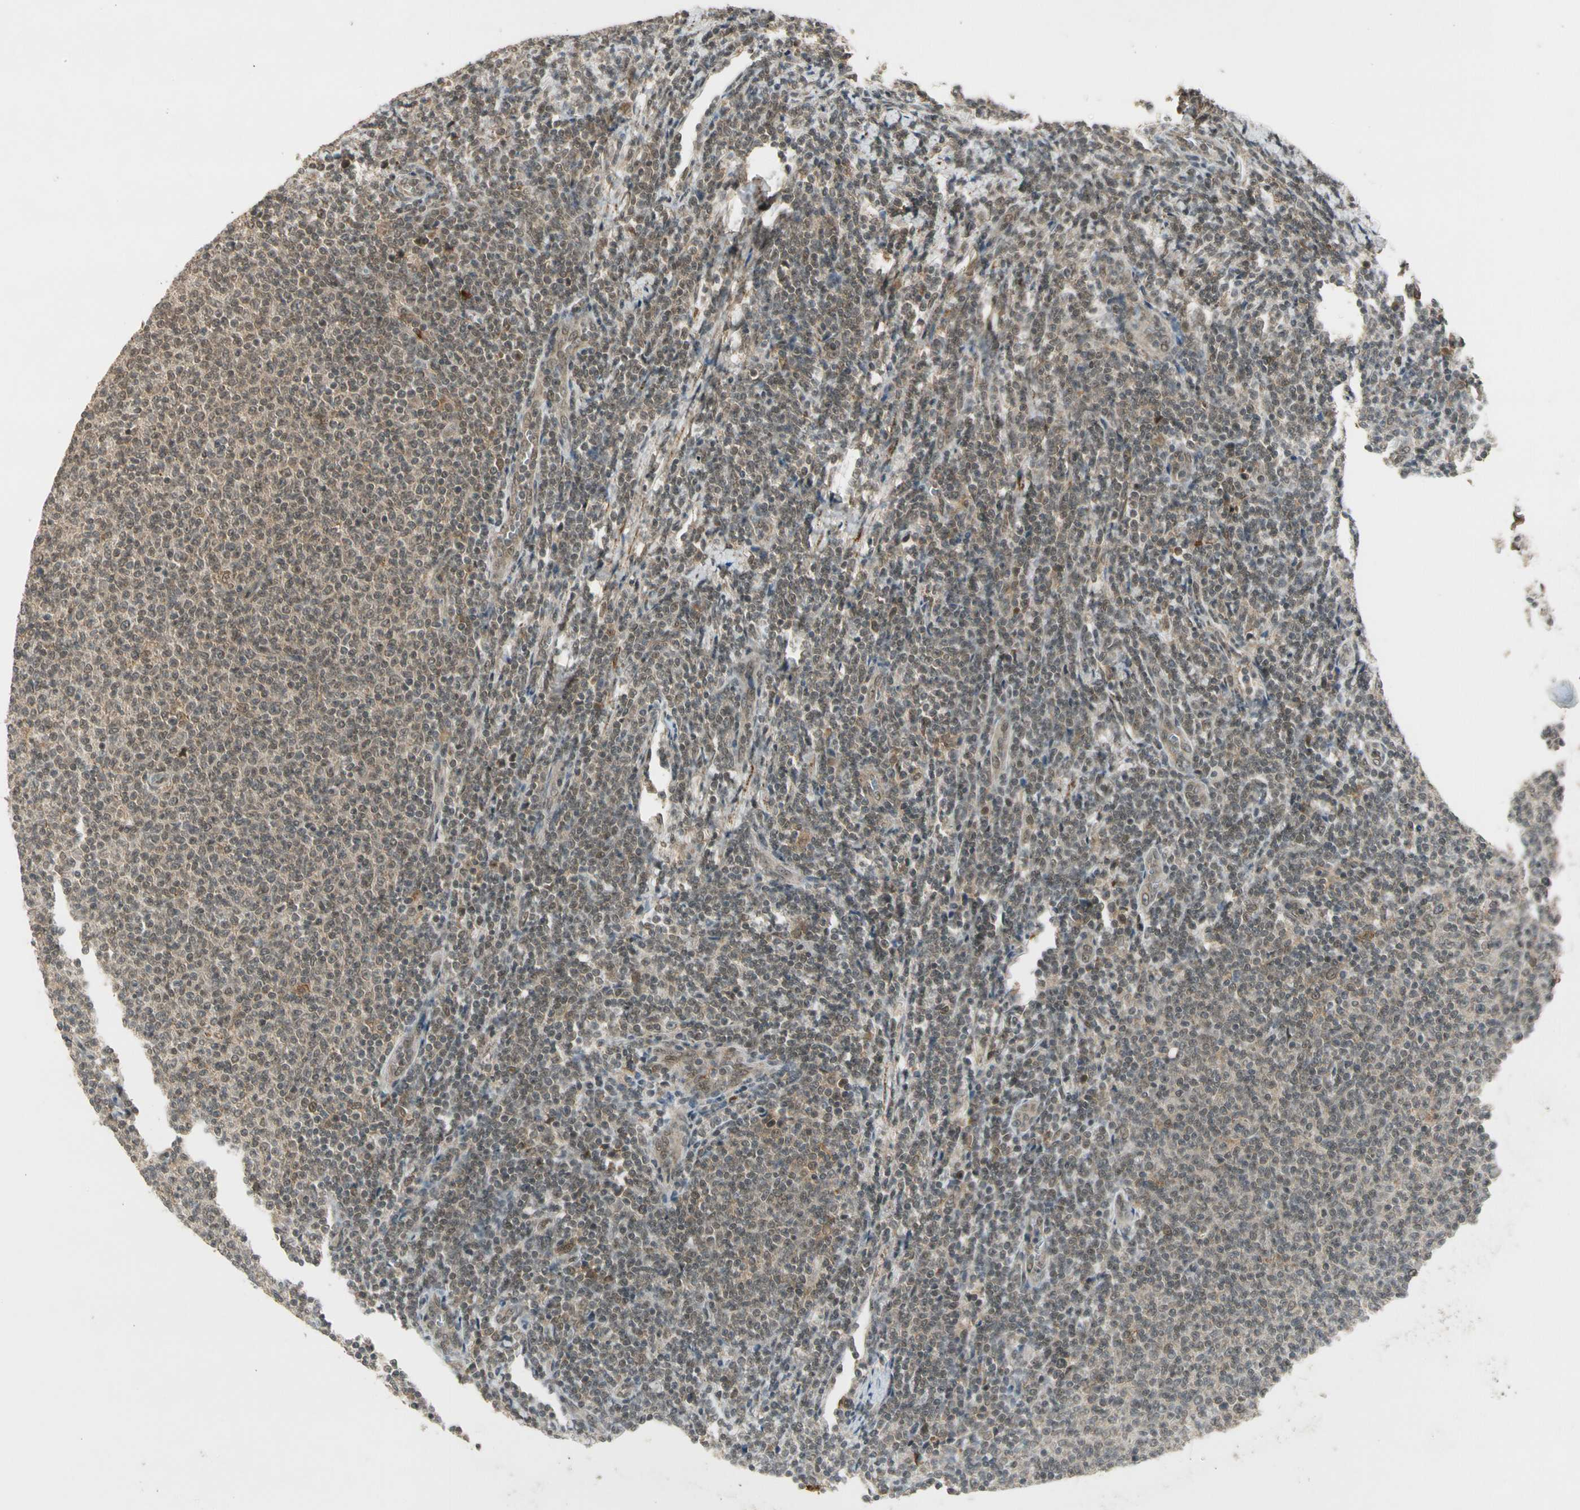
{"staining": {"intensity": "weak", "quantity": "25%-75%", "location": "cytoplasmic/membranous,nuclear"}, "tissue": "lymphoma", "cell_type": "Tumor cells", "image_type": "cancer", "snomed": [{"axis": "morphology", "description": "Malignant lymphoma, non-Hodgkin's type, Low grade"}, {"axis": "topography", "description": "Lymph node"}], "caption": "Immunohistochemical staining of malignant lymphoma, non-Hodgkin's type (low-grade) reveals weak cytoplasmic/membranous and nuclear protein positivity in about 25%-75% of tumor cells.", "gene": "ZNF135", "patient": {"sex": "male", "age": 66}}